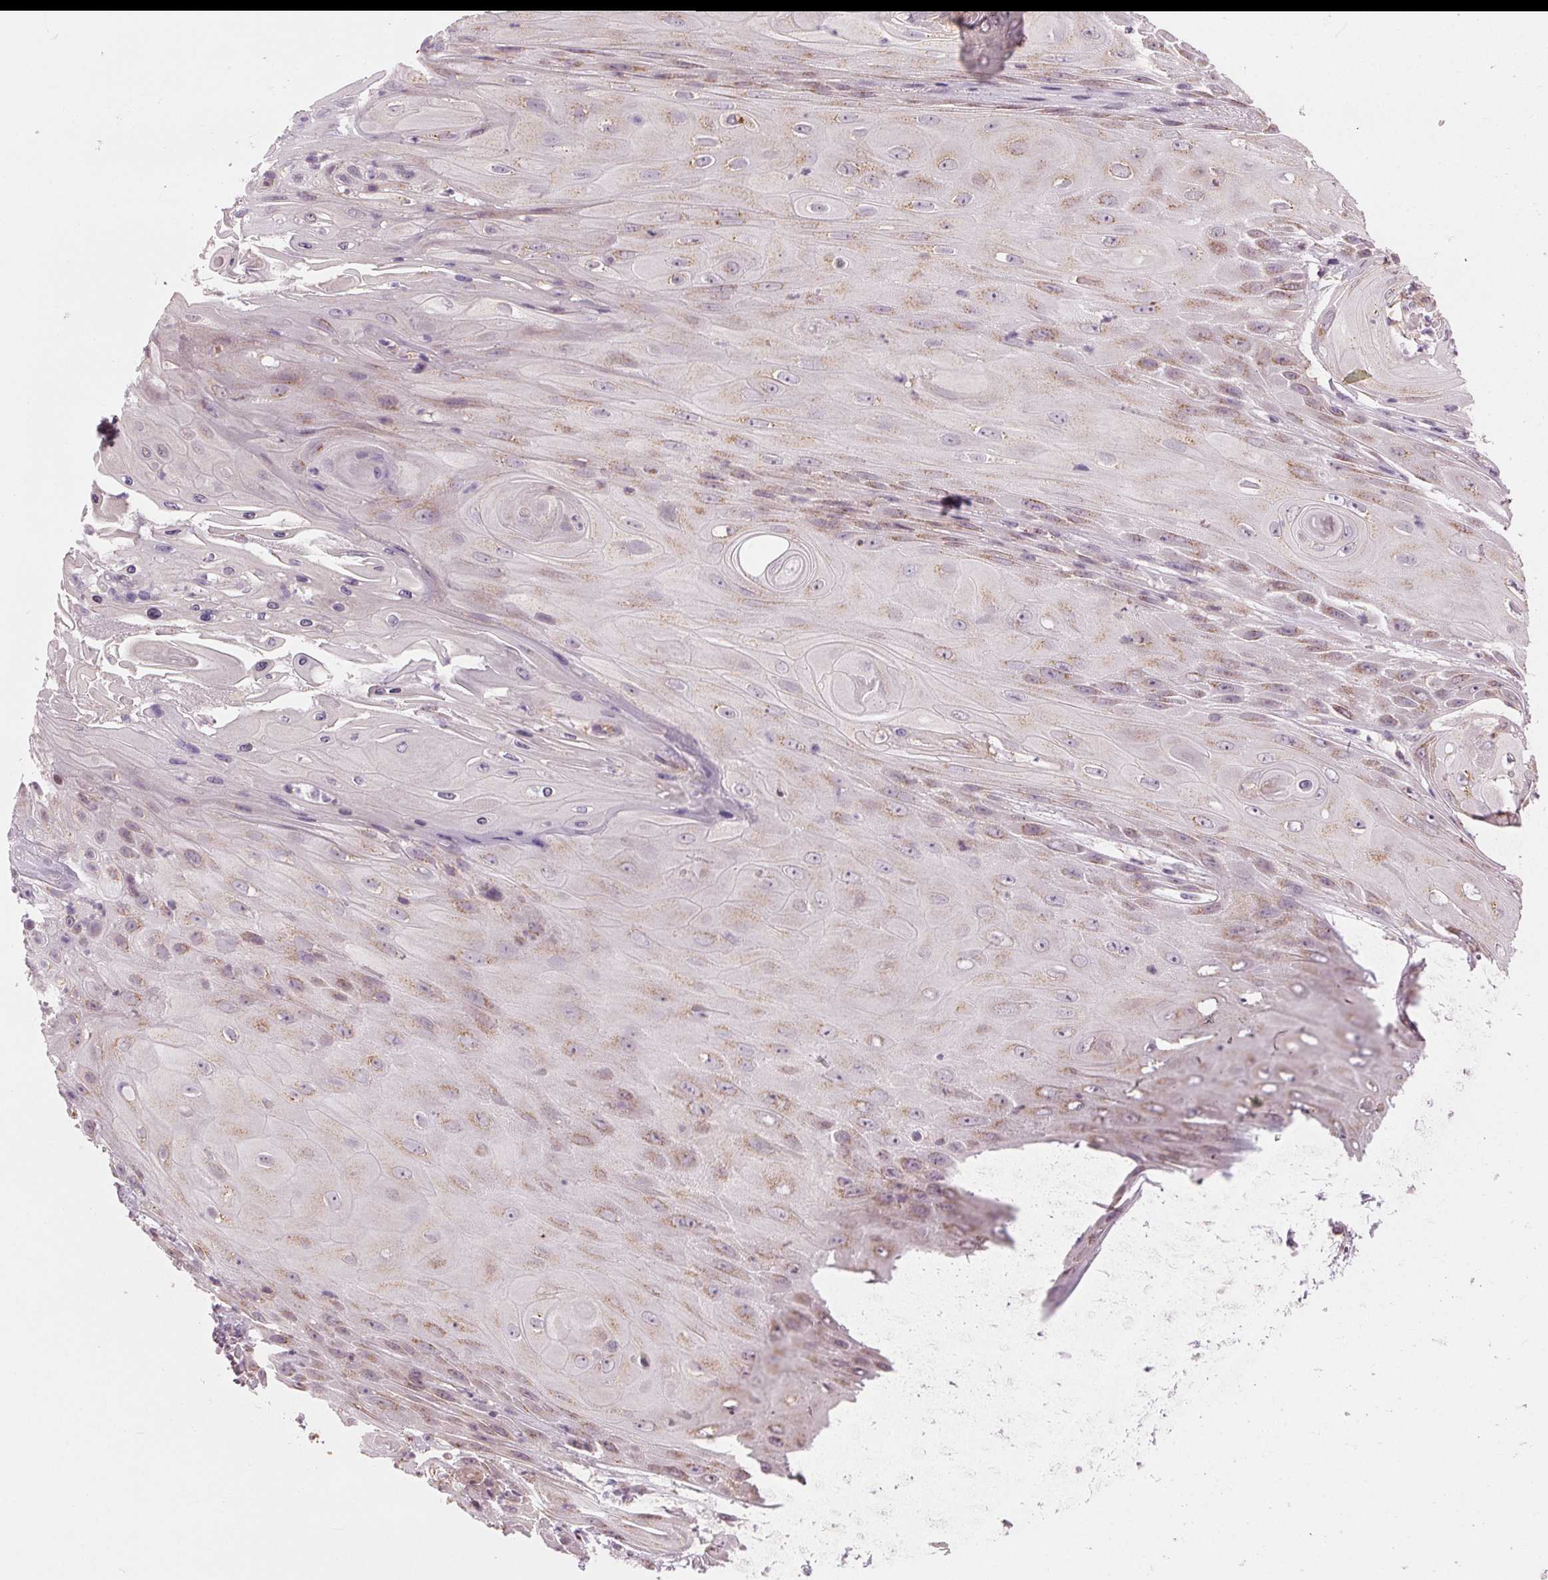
{"staining": {"intensity": "weak", "quantity": ">75%", "location": "cytoplasmic/membranous"}, "tissue": "skin cancer", "cell_type": "Tumor cells", "image_type": "cancer", "snomed": [{"axis": "morphology", "description": "Squamous cell carcinoma, NOS"}, {"axis": "topography", "description": "Skin"}], "caption": "Immunohistochemistry (IHC) (DAB (3,3'-diaminobenzidine)) staining of skin cancer demonstrates weak cytoplasmic/membranous protein positivity in approximately >75% of tumor cells.", "gene": "BSDC1", "patient": {"sex": "male", "age": 62}}